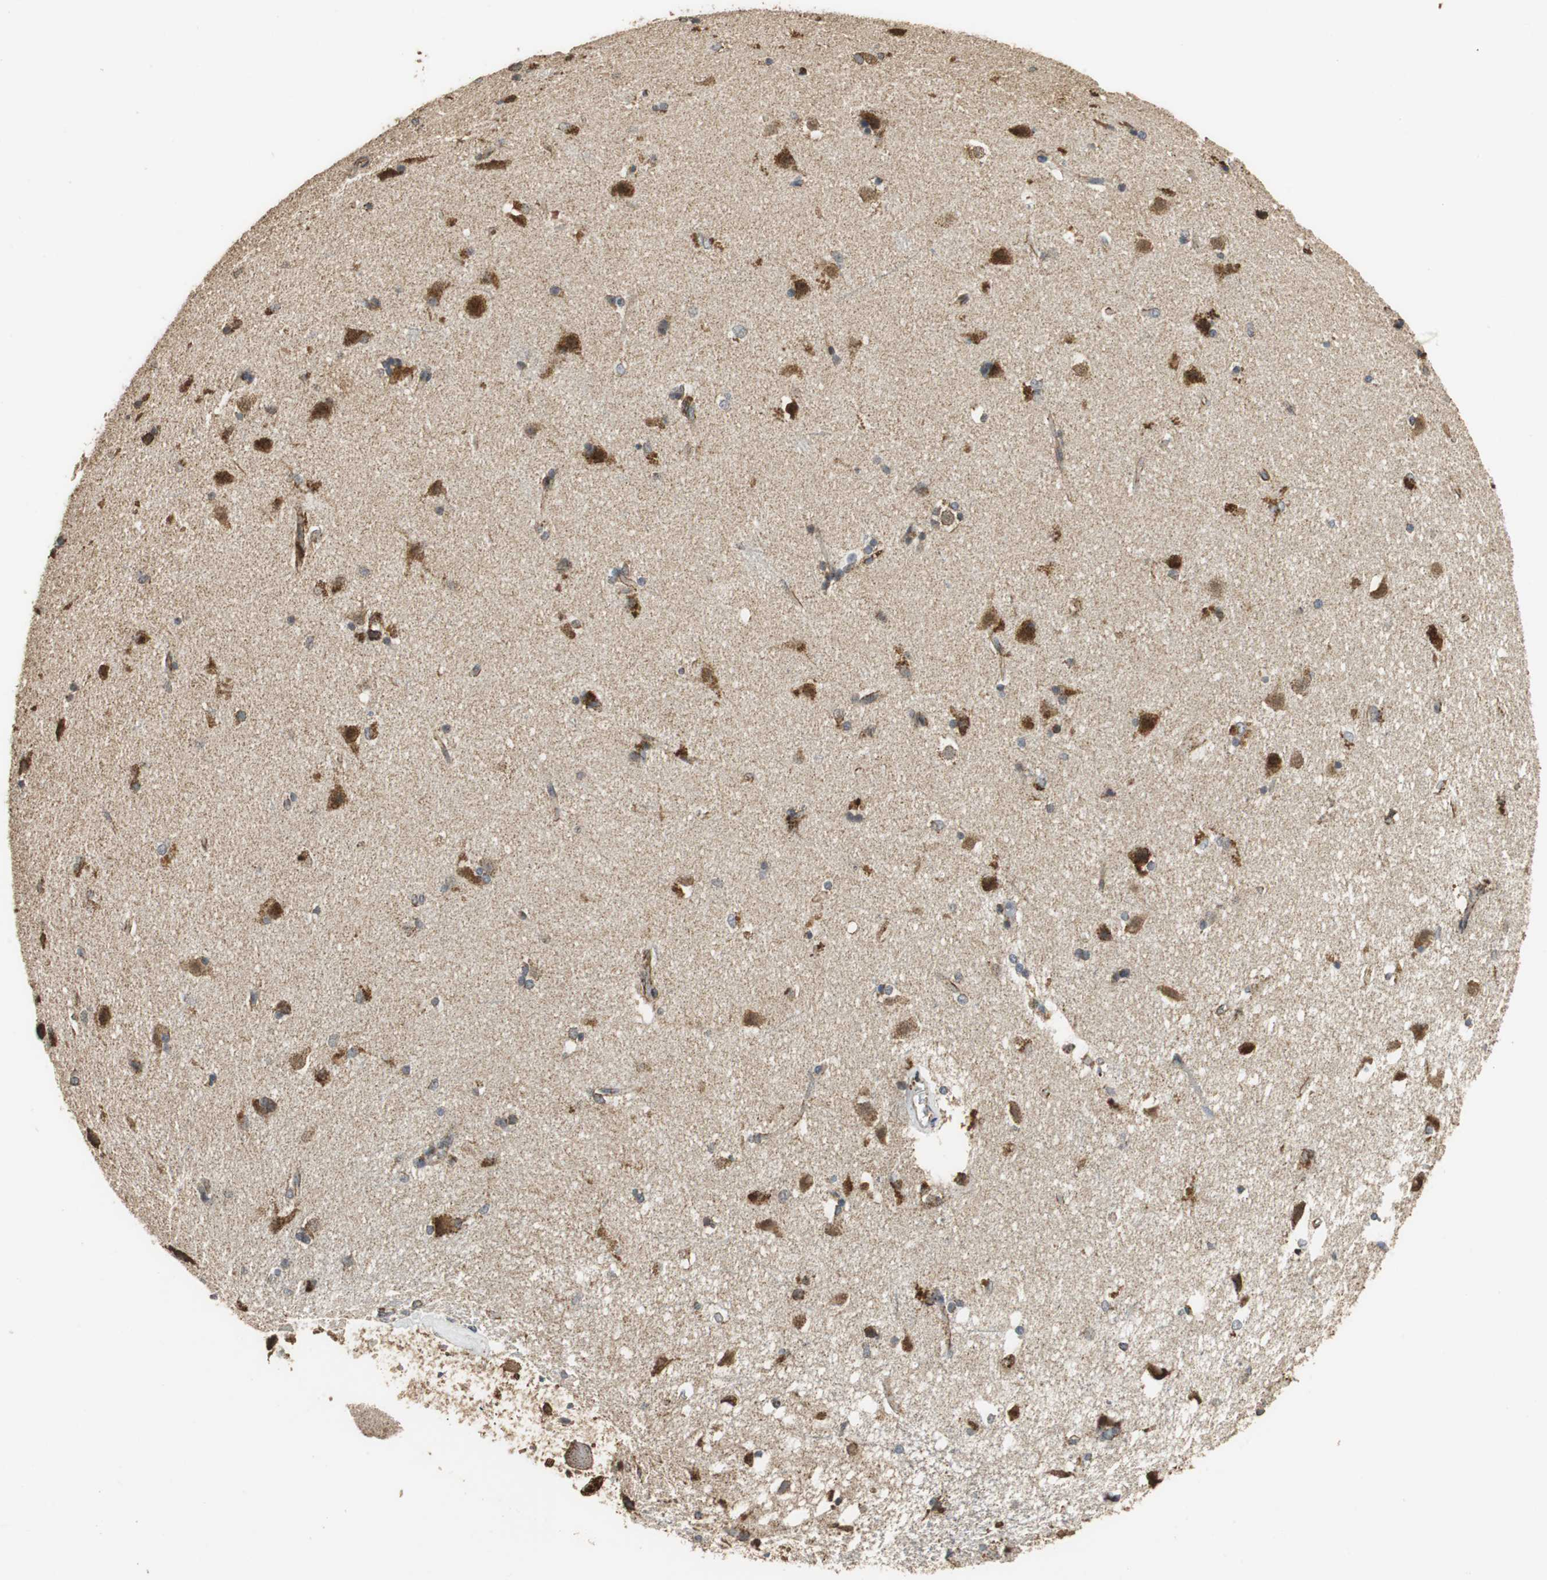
{"staining": {"intensity": "weak", "quantity": "25%-75%", "location": "cytoplasmic/membranous"}, "tissue": "caudate", "cell_type": "Glial cells", "image_type": "normal", "snomed": [{"axis": "morphology", "description": "Normal tissue, NOS"}, {"axis": "topography", "description": "Lateral ventricle wall"}], "caption": "Immunohistochemical staining of benign caudate displays weak cytoplasmic/membranous protein positivity in approximately 25%-75% of glial cells. Using DAB (brown) and hematoxylin (blue) stains, captured at high magnification using brightfield microscopy.", "gene": "NNT", "patient": {"sex": "female", "age": 19}}